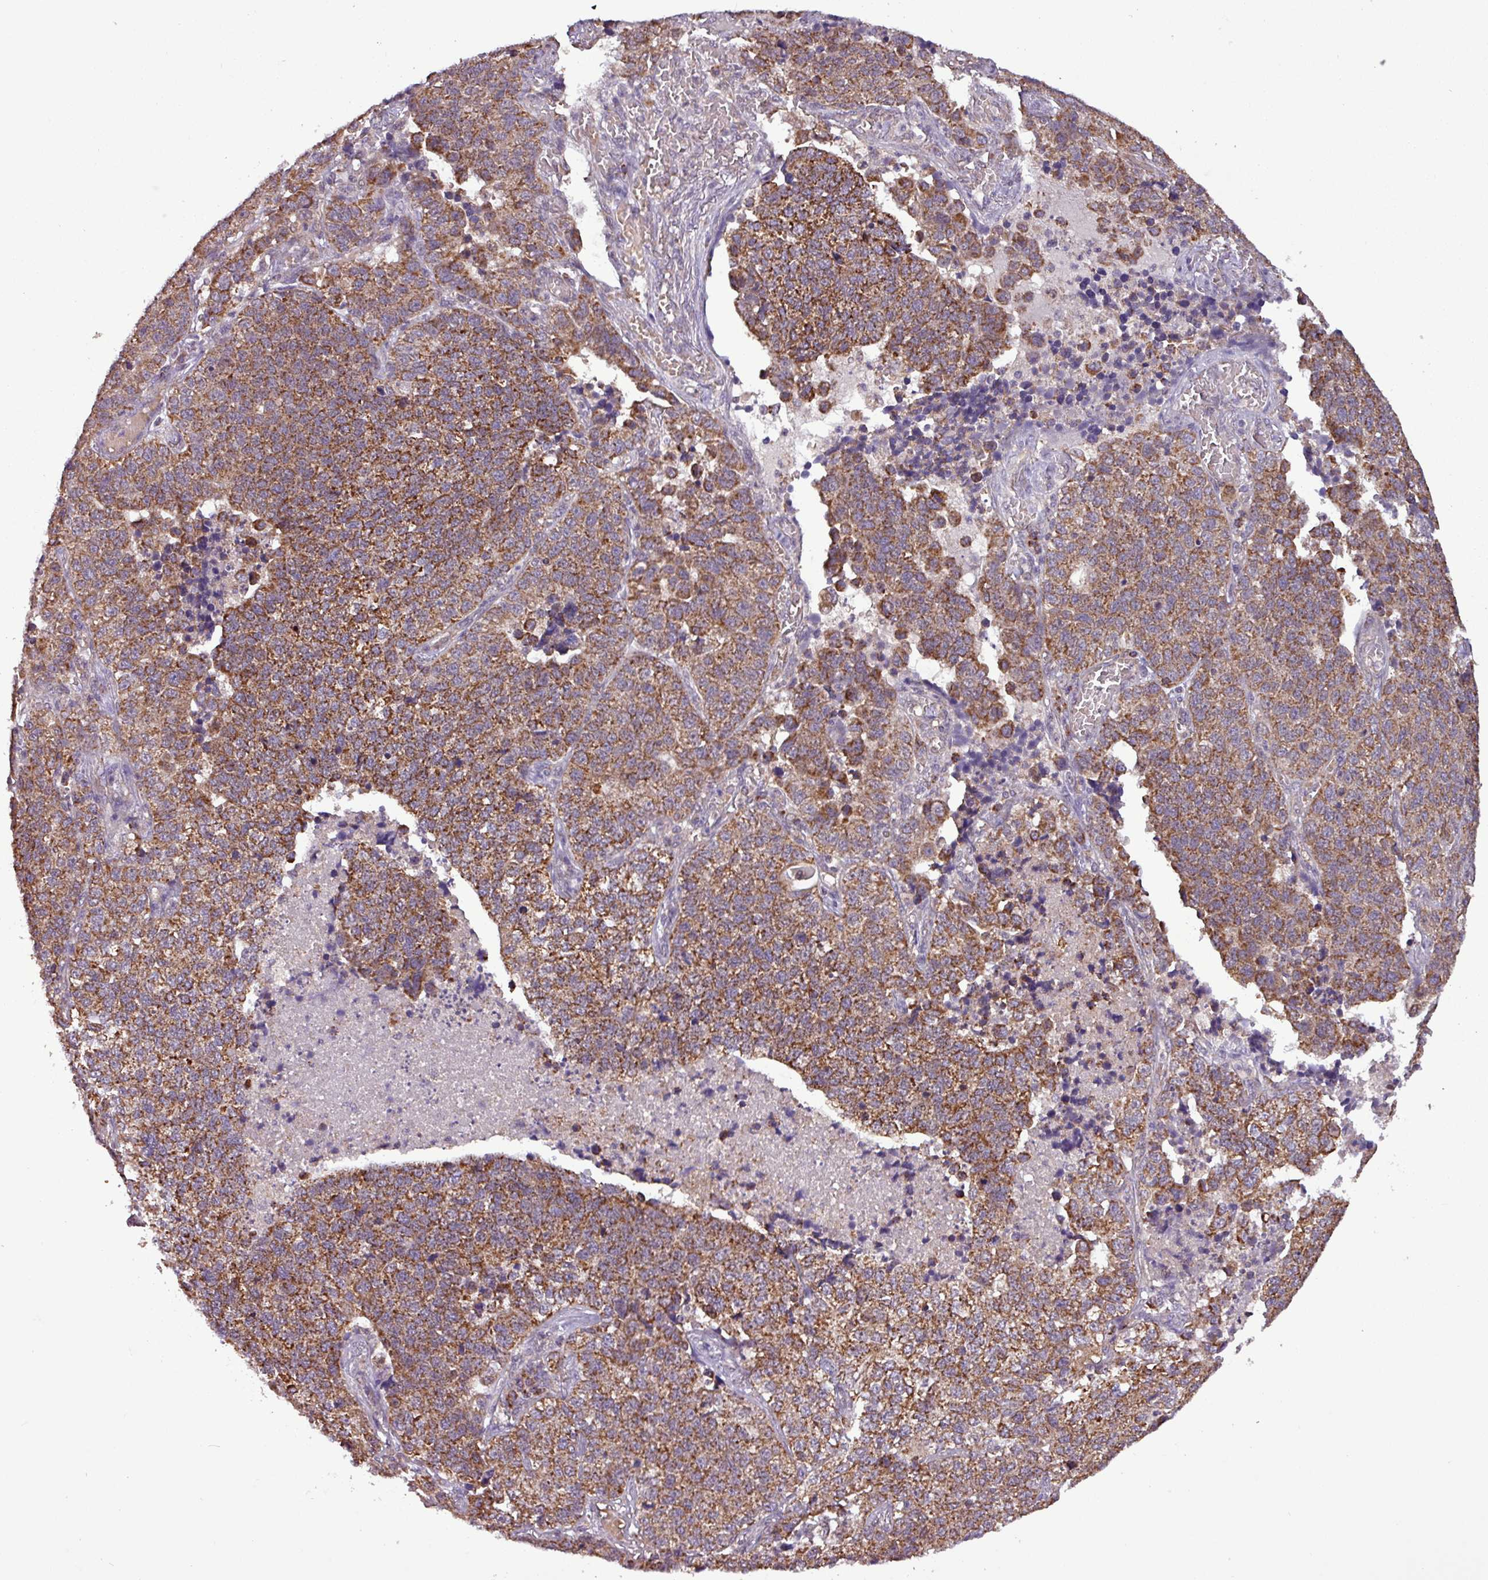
{"staining": {"intensity": "strong", "quantity": ">75%", "location": "cytoplasmic/membranous"}, "tissue": "lung cancer", "cell_type": "Tumor cells", "image_type": "cancer", "snomed": [{"axis": "morphology", "description": "Adenocarcinoma, NOS"}, {"axis": "topography", "description": "Lung"}], "caption": "Immunohistochemical staining of human lung adenocarcinoma displays high levels of strong cytoplasmic/membranous expression in approximately >75% of tumor cells. Nuclei are stained in blue.", "gene": "MCTP2", "patient": {"sex": "male", "age": 49}}